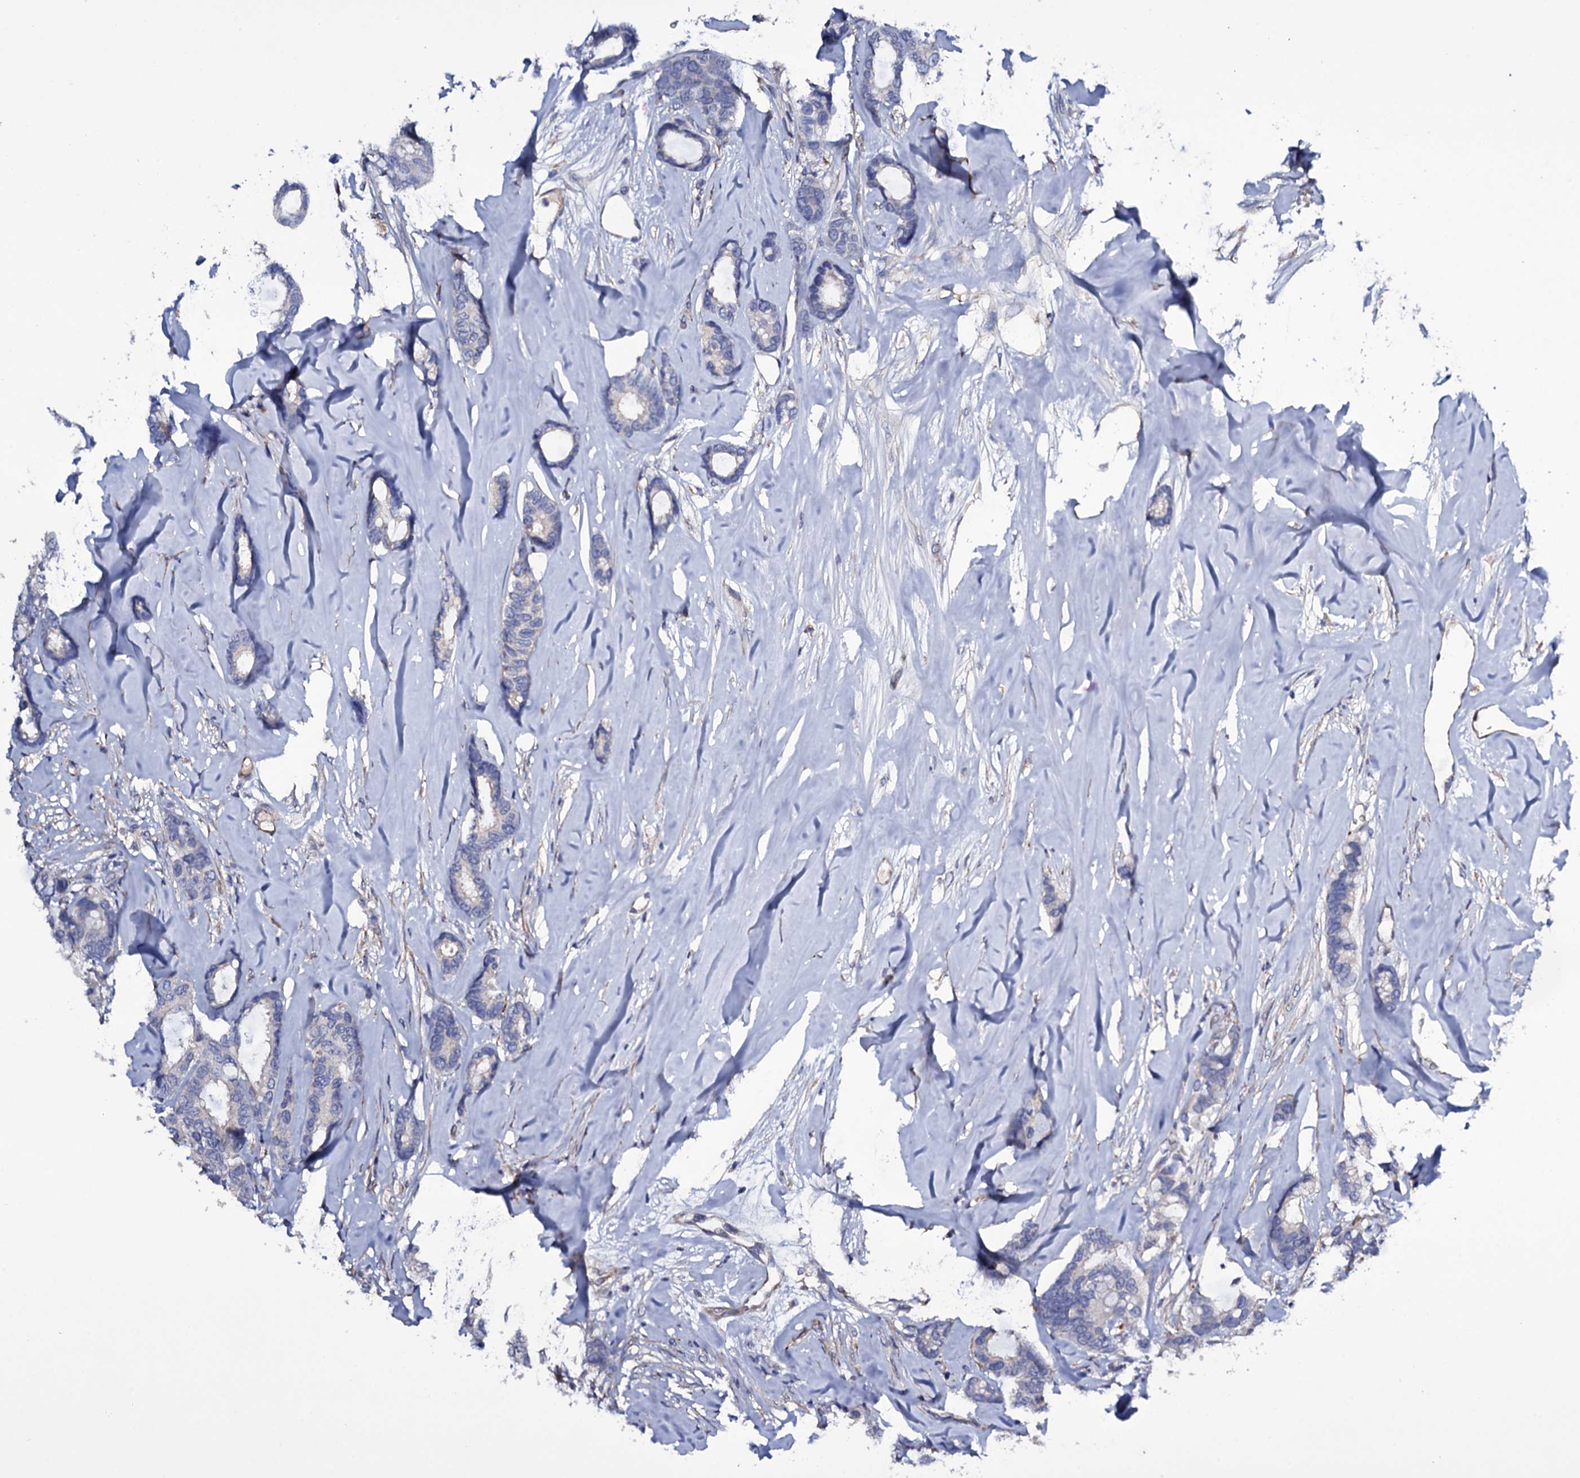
{"staining": {"intensity": "negative", "quantity": "none", "location": "none"}, "tissue": "breast cancer", "cell_type": "Tumor cells", "image_type": "cancer", "snomed": [{"axis": "morphology", "description": "Duct carcinoma"}, {"axis": "topography", "description": "Breast"}], "caption": "A micrograph of breast cancer stained for a protein demonstrates no brown staining in tumor cells.", "gene": "BCL2L14", "patient": {"sex": "female", "age": 87}}